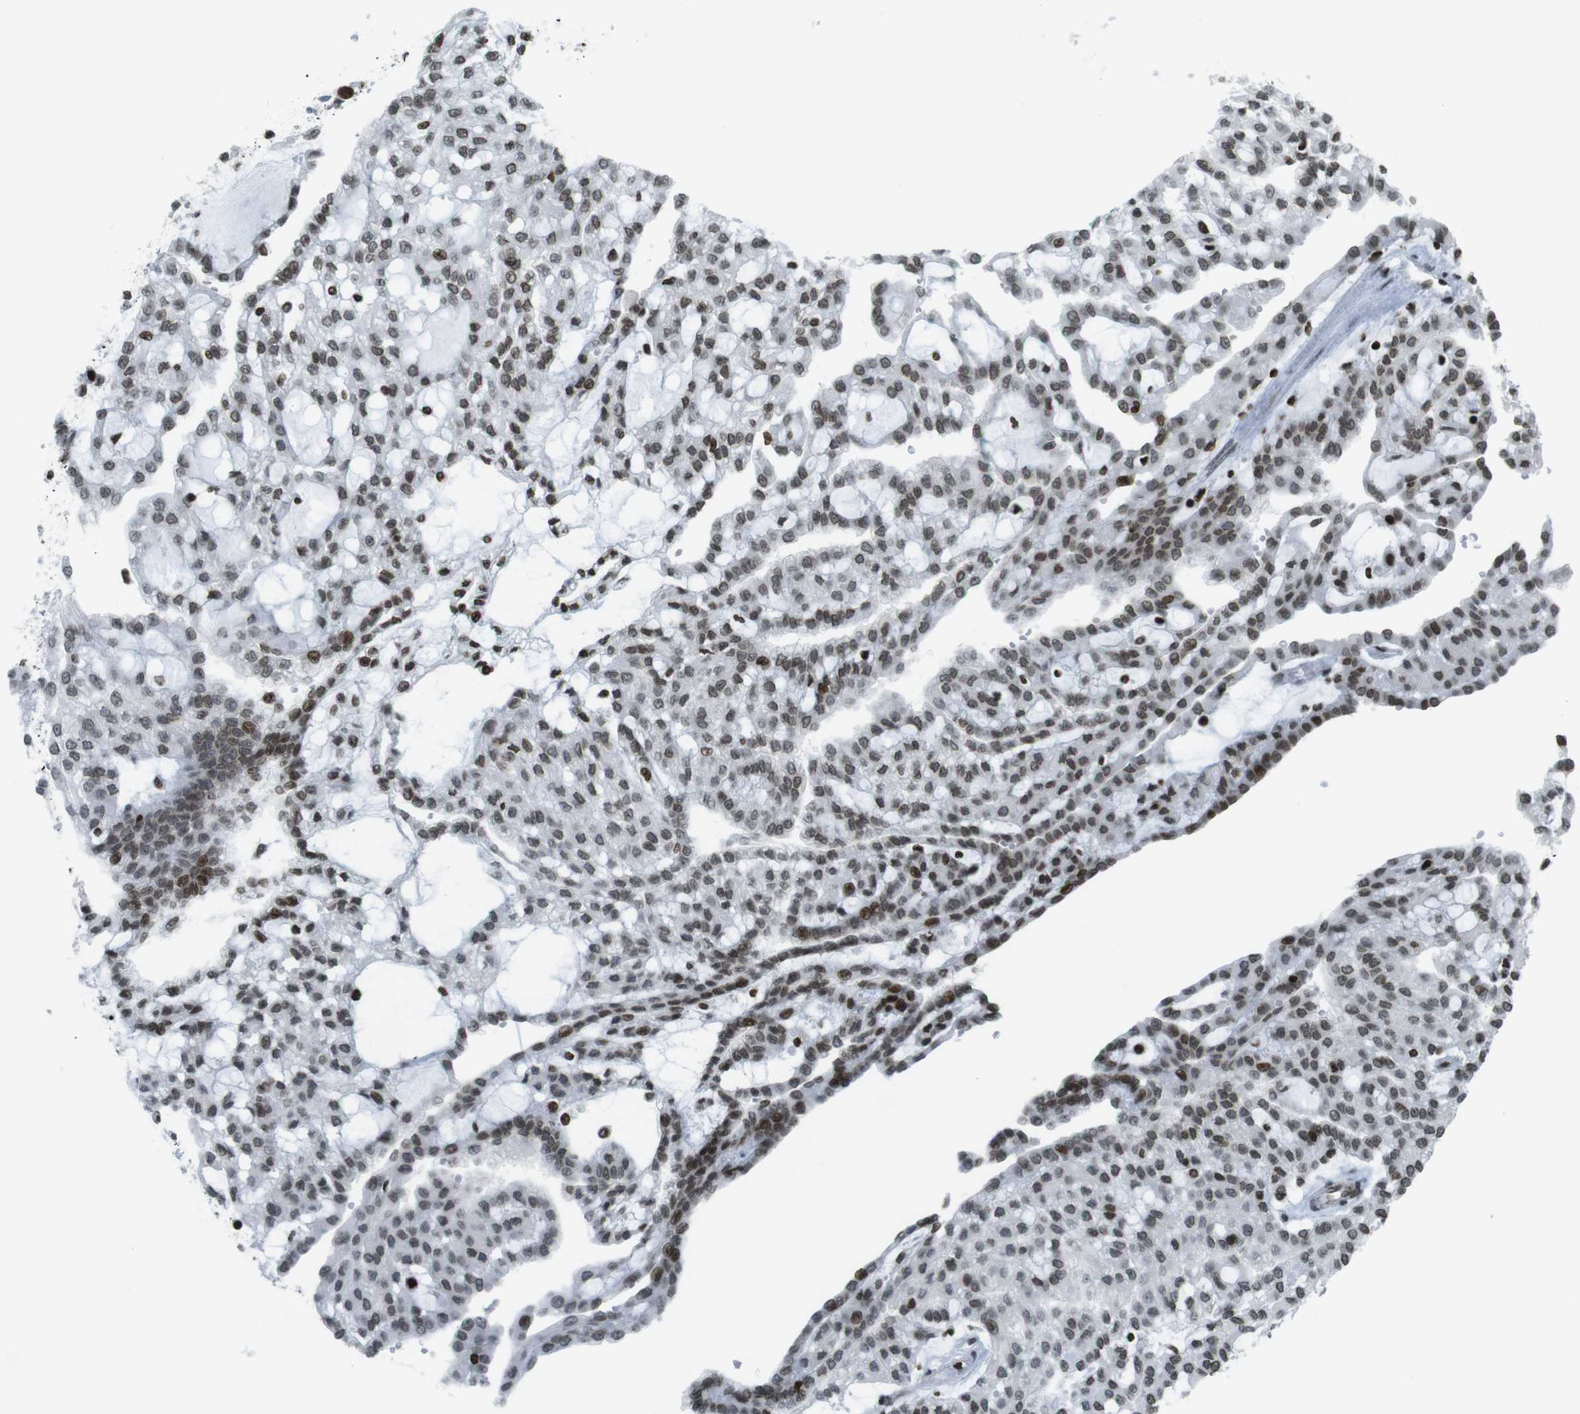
{"staining": {"intensity": "moderate", "quantity": ">75%", "location": "nuclear"}, "tissue": "renal cancer", "cell_type": "Tumor cells", "image_type": "cancer", "snomed": [{"axis": "morphology", "description": "Adenocarcinoma, NOS"}, {"axis": "topography", "description": "Kidney"}], "caption": "Protein analysis of renal cancer (adenocarcinoma) tissue exhibits moderate nuclear positivity in approximately >75% of tumor cells.", "gene": "H2AC8", "patient": {"sex": "male", "age": 63}}